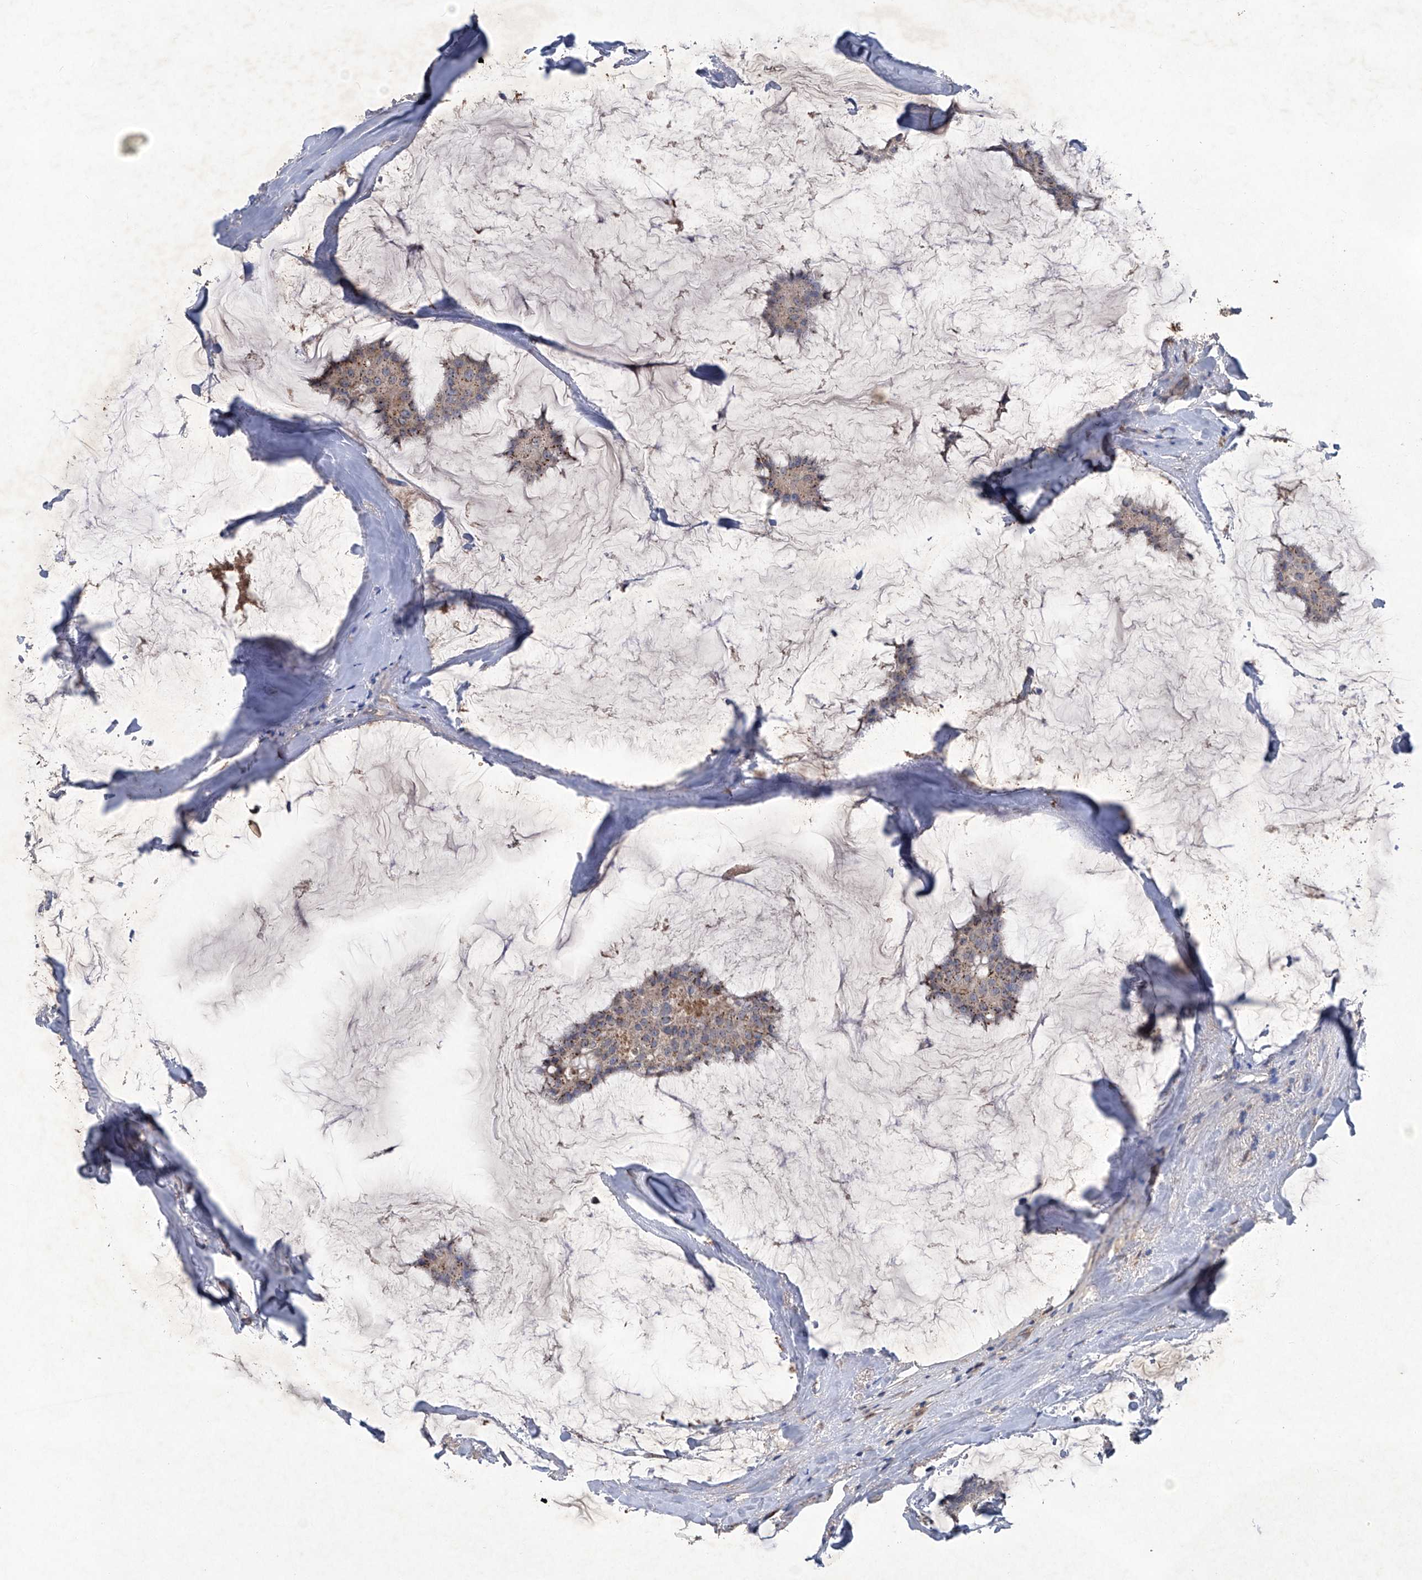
{"staining": {"intensity": "weak", "quantity": ">75%", "location": "cytoplasmic/membranous"}, "tissue": "breast cancer", "cell_type": "Tumor cells", "image_type": "cancer", "snomed": [{"axis": "morphology", "description": "Duct carcinoma"}, {"axis": "topography", "description": "Breast"}], "caption": "Tumor cells reveal low levels of weak cytoplasmic/membranous positivity in about >75% of cells in invasive ductal carcinoma (breast). (brown staining indicates protein expression, while blue staining denotes nuclei).", "gene": "PCSK5", "patient": {"sex": "female", "age": 93}}